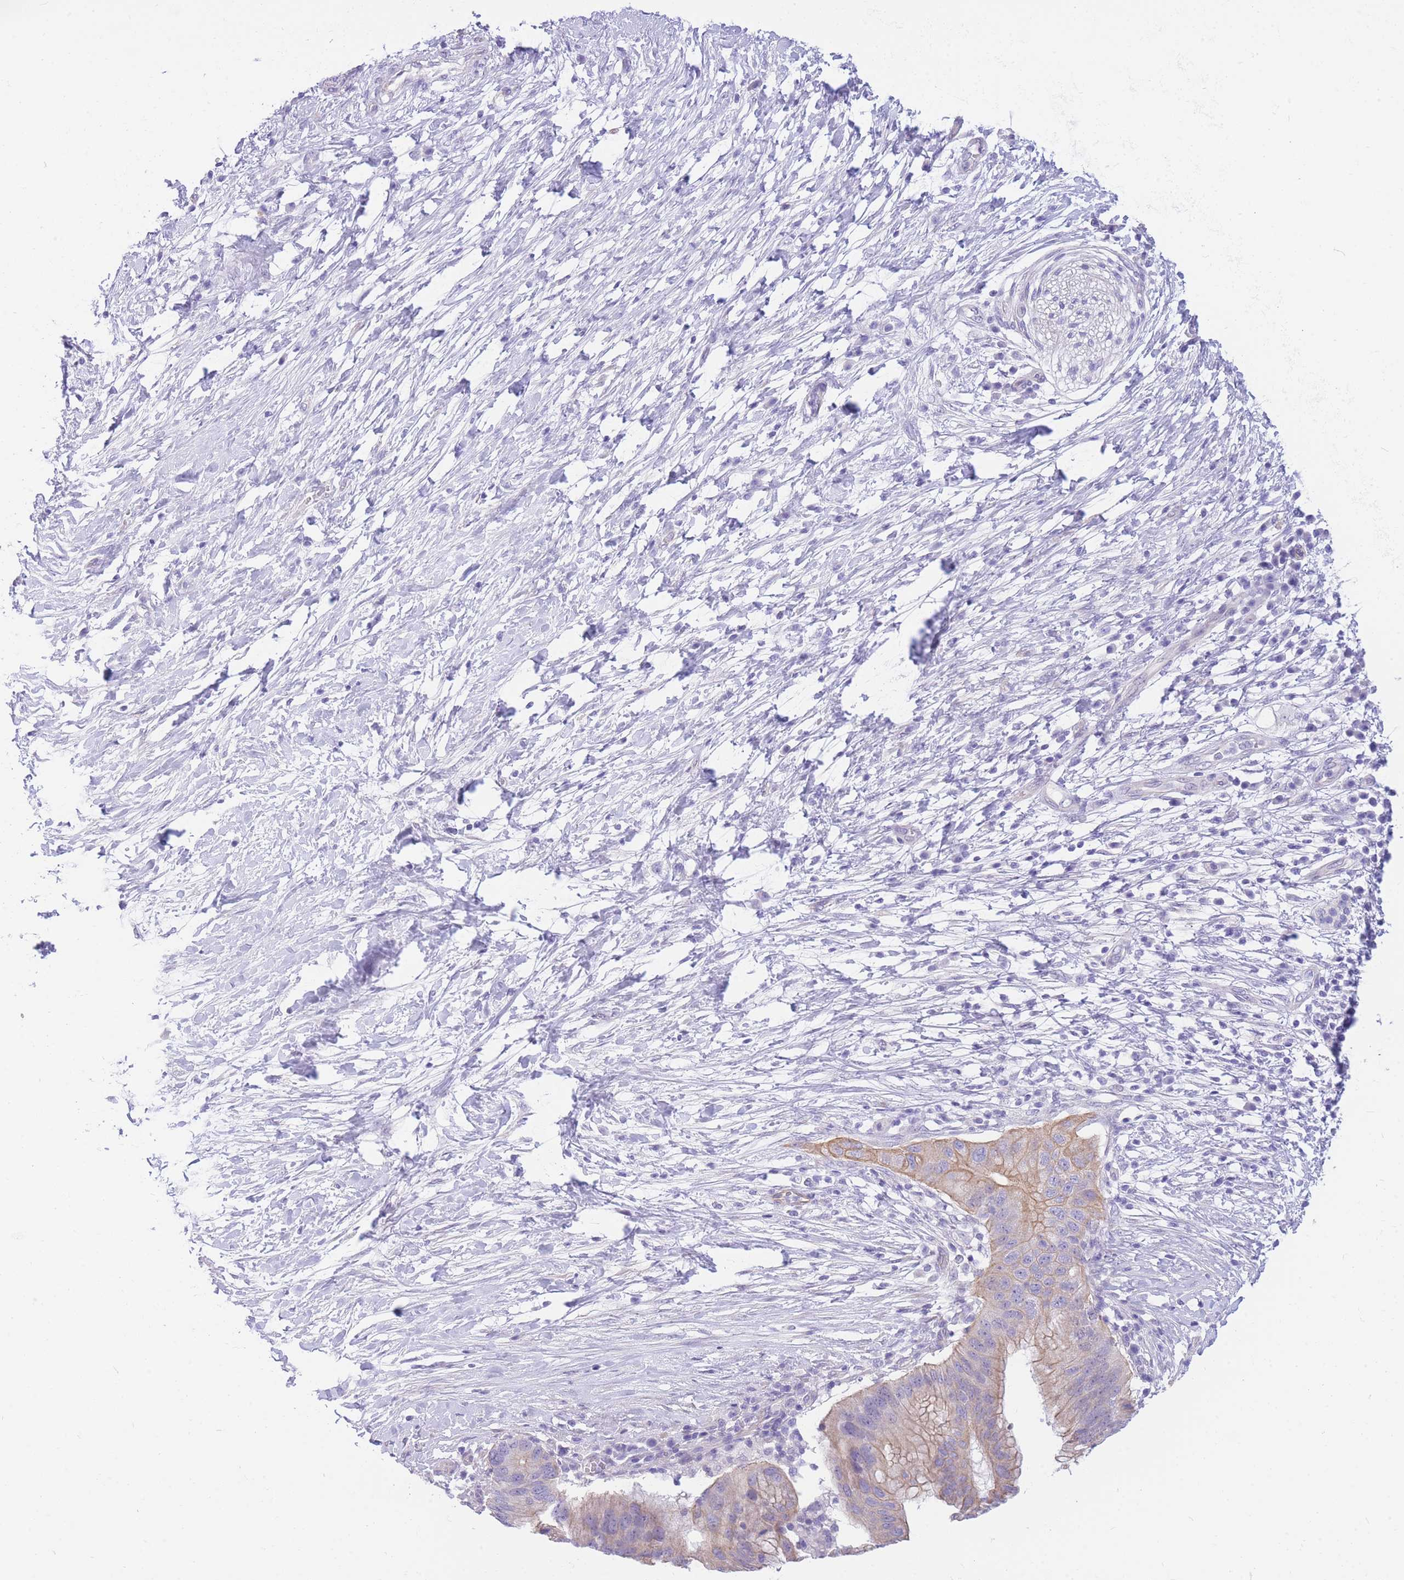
{"staining": {"intensity": "weak", "quantity": "25%-75%", "location": "cytoplasmic/membranous"}, "tissue": "pancreatic cancer", "cell_type": "Tumor cells", "image_type": "cancer", "snomed": [{"axis": "morphology", "description": "Adenocarcinoma, NOS"}, {"axis": "topography", "description": "Pancreas"}], "caption": "IHC of adenocarcinoma (pancreatic) exhibits low levels of weak cytoplasmic/membranous expression in about 25%-75% of tumor cells.", "gene": "ZNF311", "patient": {"sex": "male", "age": 68}}